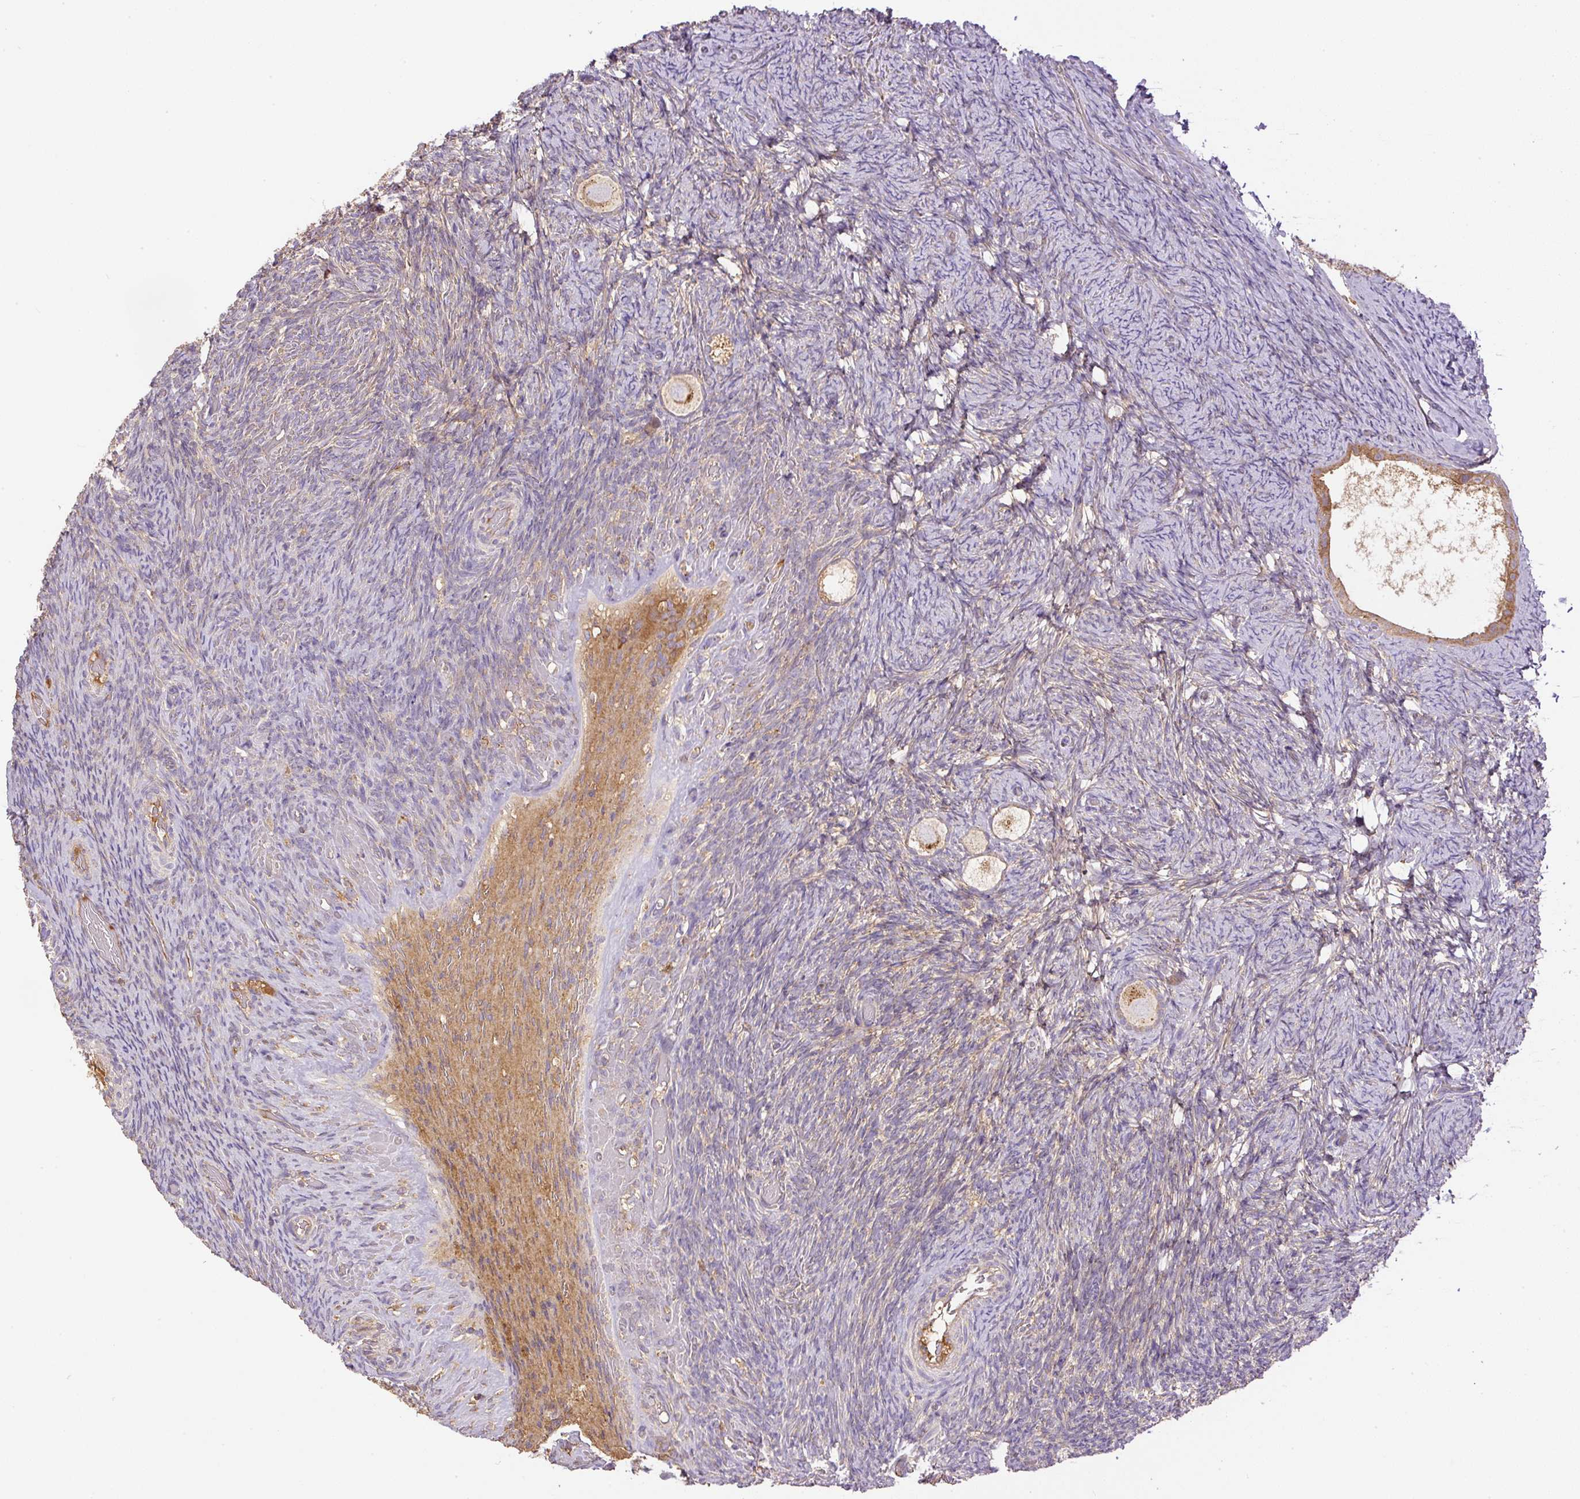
{"staining": {"intensity": "moderate", "quantity": ">75%", "location": "cytoplasmic/membranous"}, "tissue": "ovary", "cell_type": "Follicle cells", "image_type": "normal", "snomed": [{"axis": "morphology", "description": "Normal tissue, NOS"}, {"axis": "topography", "description": "Ovary"}], "caption": "An IHC histopathology image of benign tissue is shown. Protein staining in brown shows moderate cytoplasmic/membranous positivity in ovary within follicle cells. (DAB (3,3'-diaminobenzidine) IHC with brightfield microscopy, high magnification).", "gene": "DAPK1", "patient": {"sex": "female", "age": 34}}